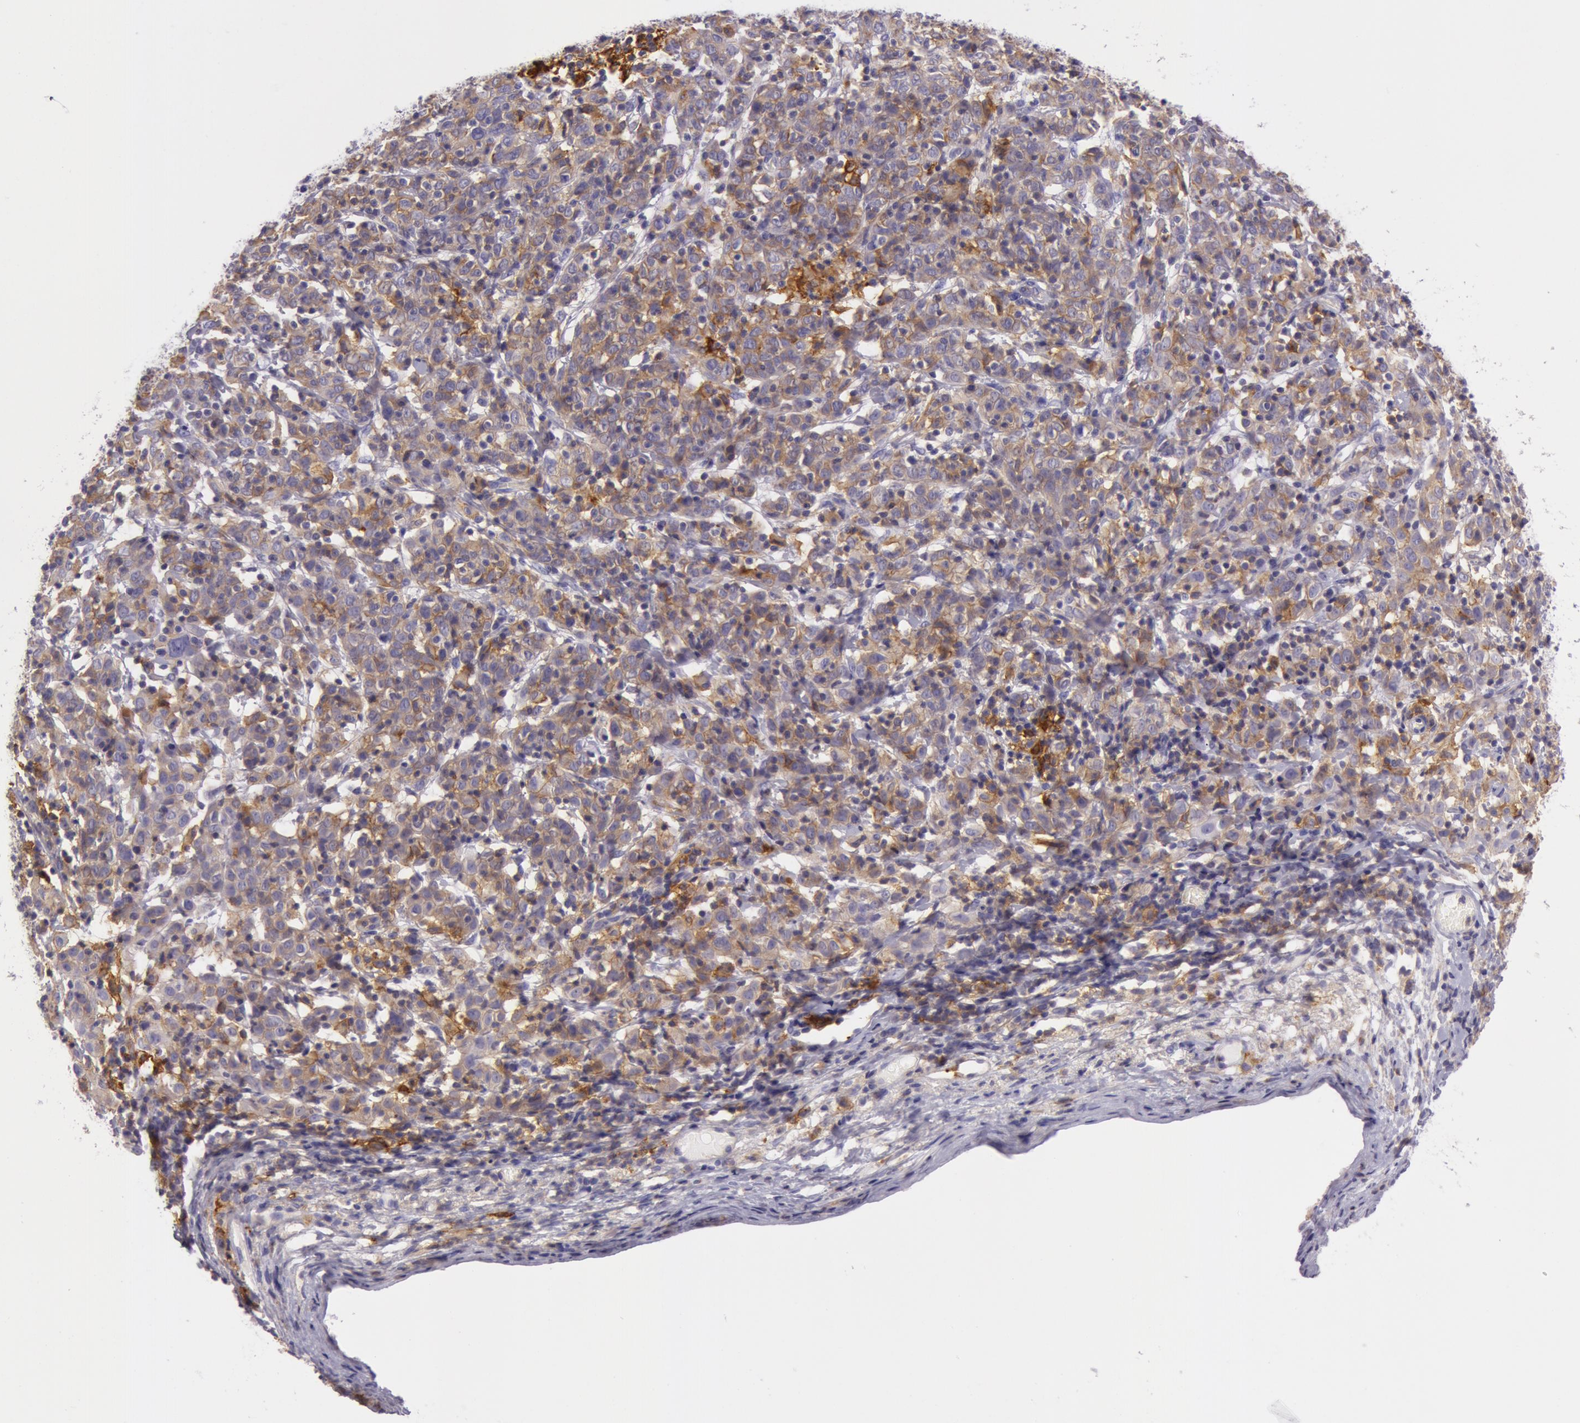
{"staining": {"intensity": "moderate", "quantity": "25%-75%", "location": "cytoplasmic/membranous"}, "tissue": "cervical cancer", "cell_type": "Tumor cells", "image_type": "cancer", "snomed": [{"axis": "morphology", "description": "Normal tissue, NOS"}, {"axis": "morphology", "description": "Squamous cell carcinoma, NOS"}, {"axis": "topography", "description": "Cervix"}], "caption": "Immunohistochemistry (DAB) staining of human cervical cancer displays moderate cytoplasmic/membranous protein staining in about 25%-75% of tumor cells. Ihc stains the protein of interest in brown and the nuclei are stained blue.", "gene": "LY75", "patient": {"sex": "female", "age": 67}}